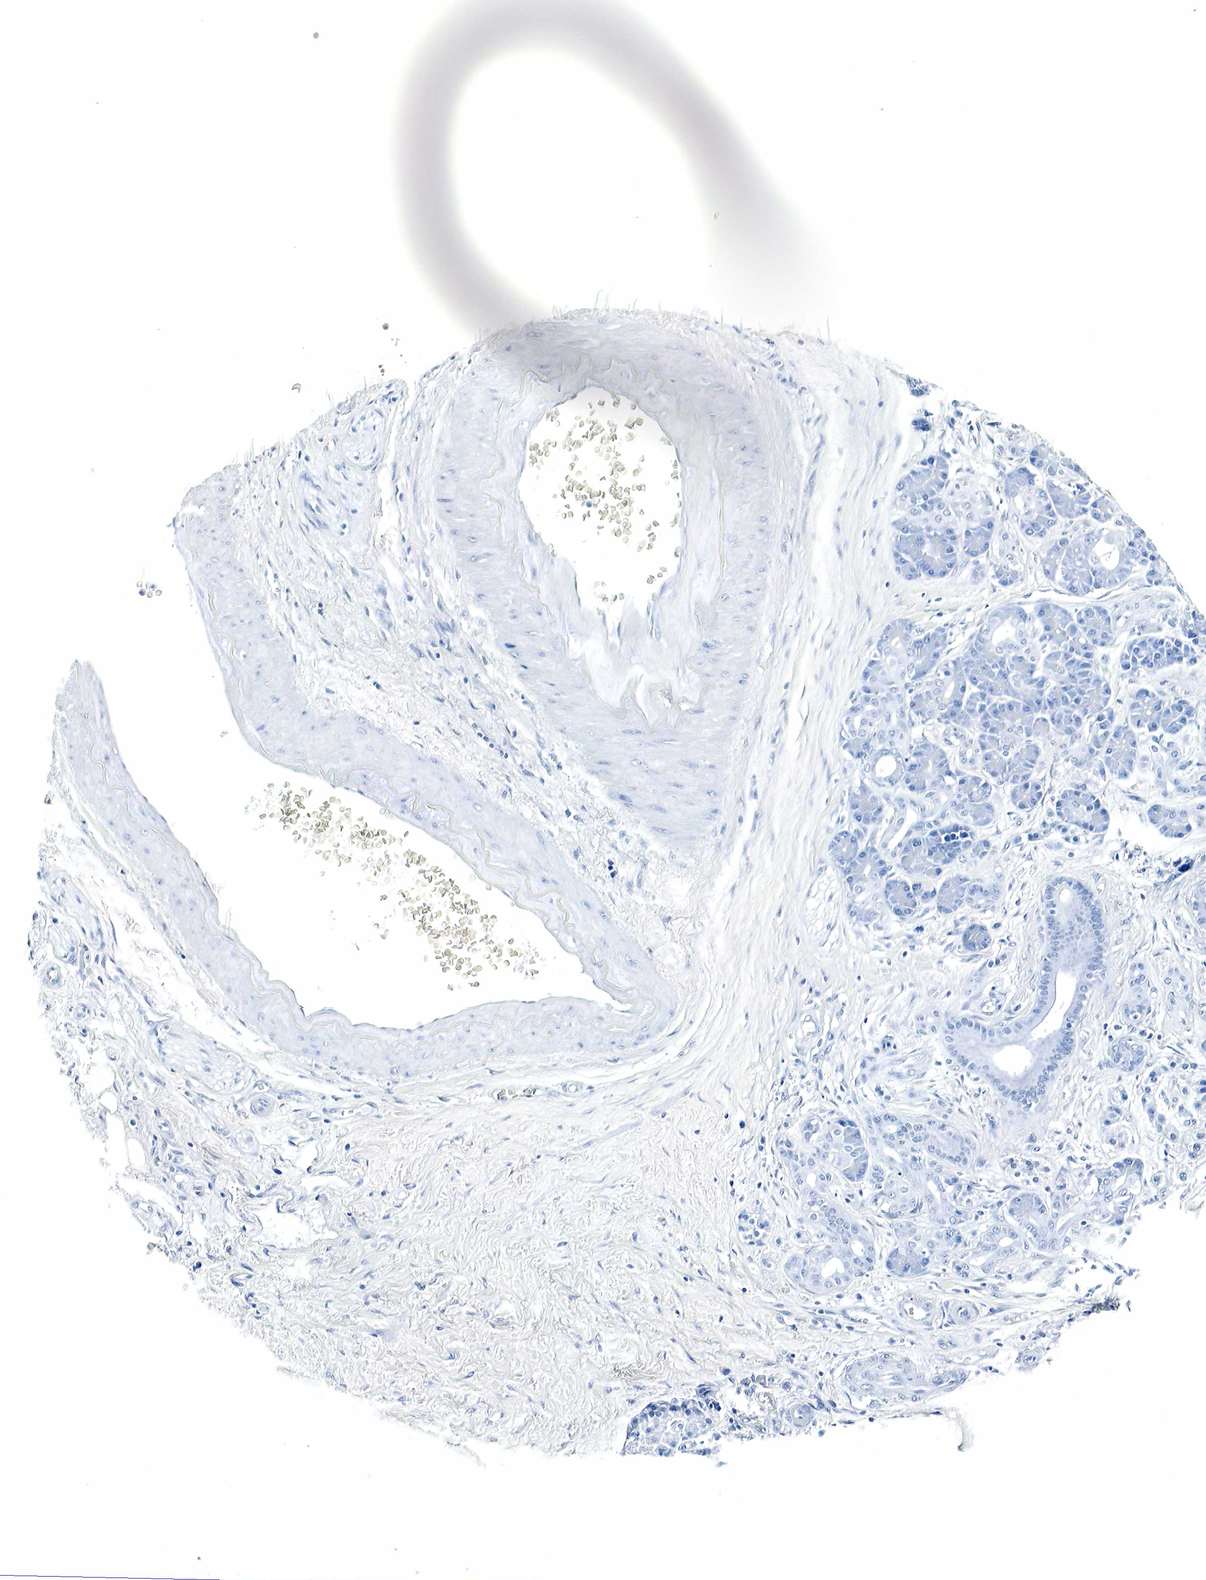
{"staining": {"intensity": "negative", "quantity": "none", "location": "none"}, "tissue": "pancreatic cancer", "cell_type": "Tumor cells", "image_type": "cancer", "snomed": [{"axis": "morphology", "description": "Adenocarcinoma, NOS"}, {"axis": "topography", "description": "Pancreas"}], "caption": "Pancreatic cancer (adenocarcinoma) stained for a protein using IHC shows no staining tumor cells.", "gene": "GAST", "patient": {"sex": "male", "age": 70}}